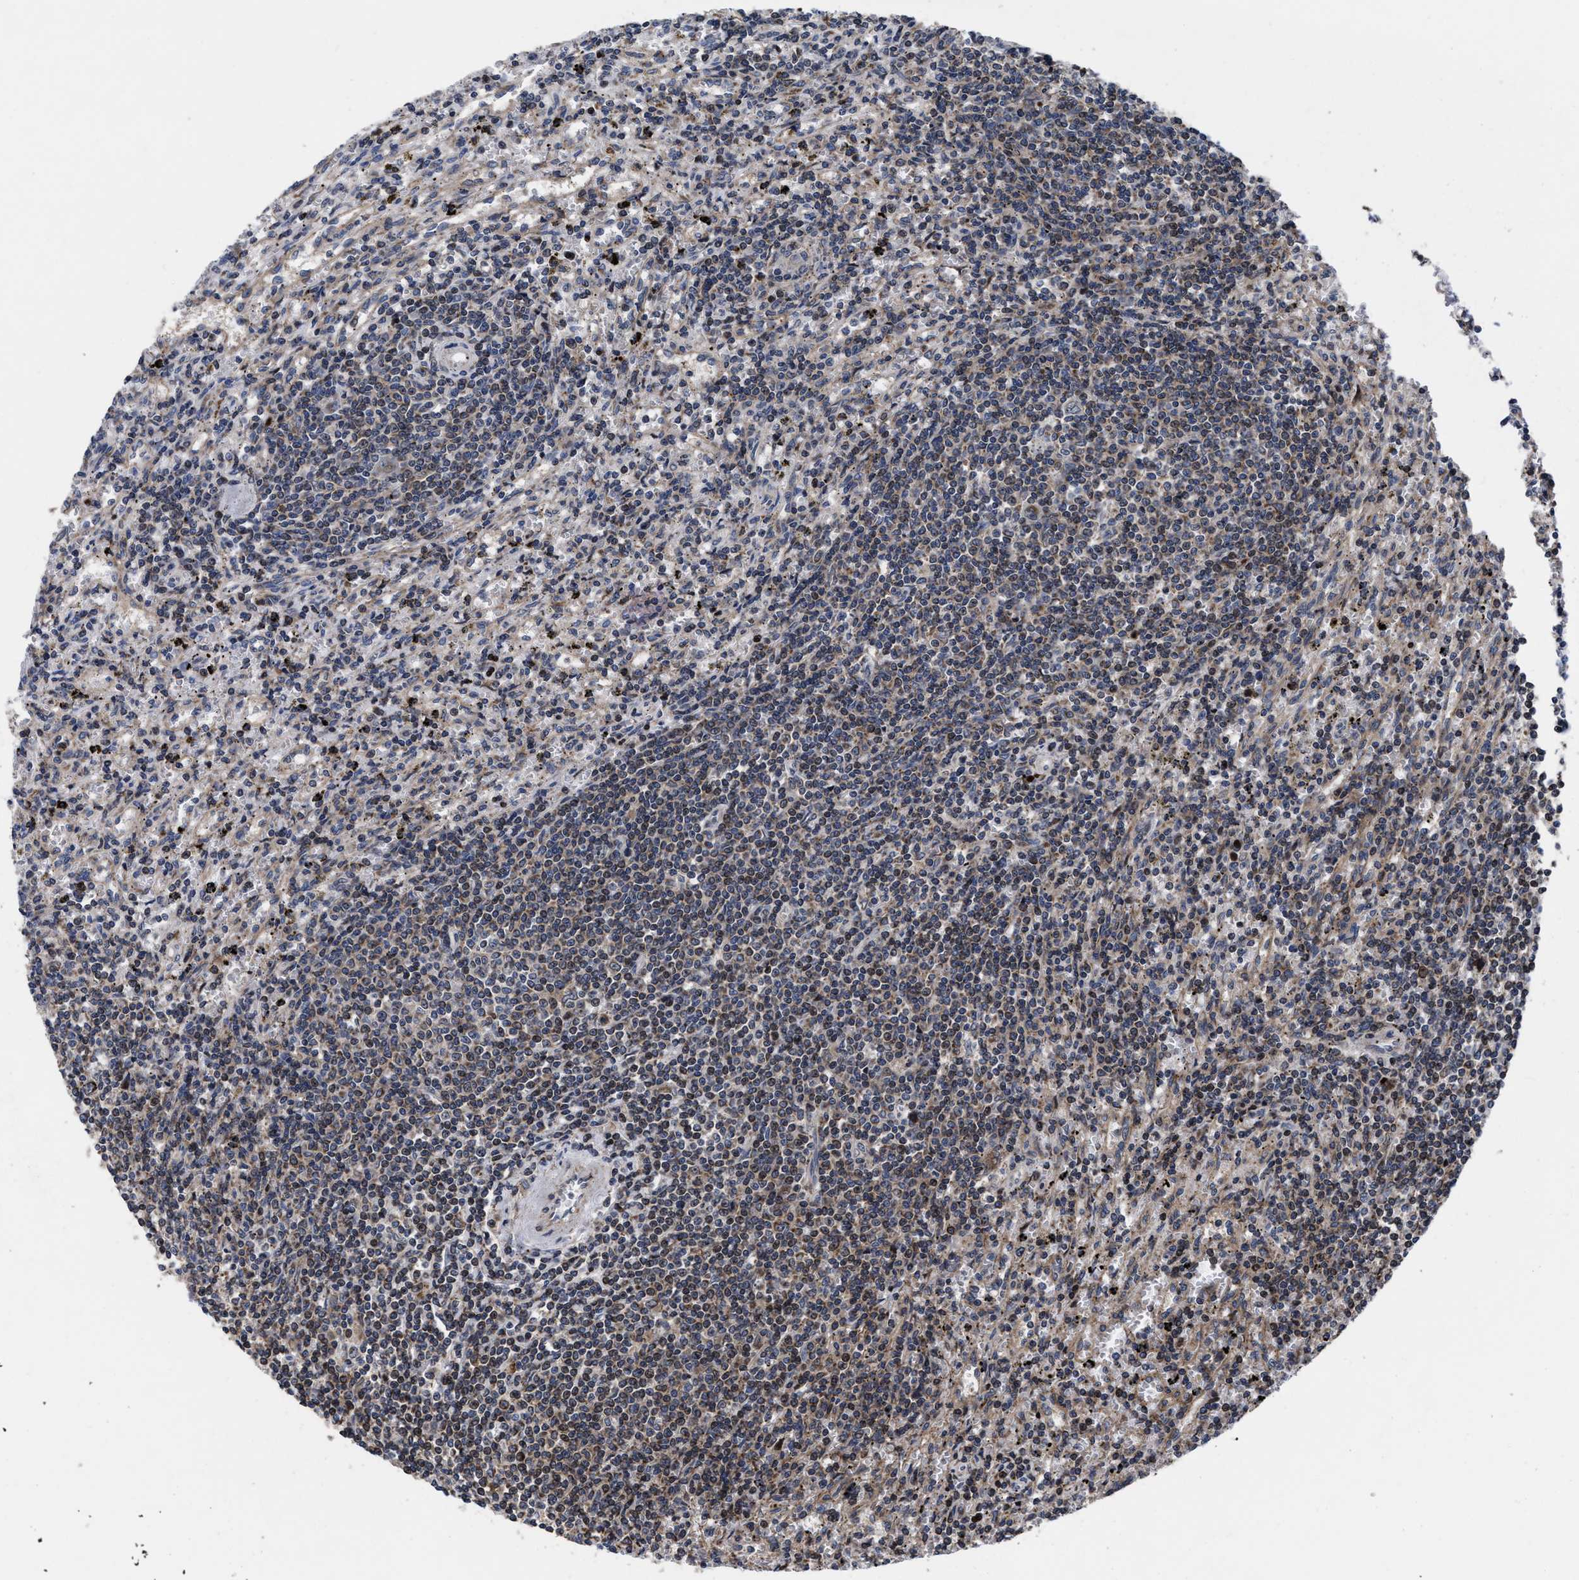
{"staining": {"intensity": "weak", "quantity": "25%-75%", "location": "cytoplasmic/membranous"}, "tissue": "lymphoma", "cell_type": "Tumor cells", "image_type": "cancer", "snomed": [{"axis": "morphology", "description": "Malignant lymphoma, non-Hodgkin's type, Low grade"}, {"axis": "topography", "description": "Spleen"}], "caption": "Approximately 25%-75% of tumor cells in lymphoma demonstrate weak cytoplasmic/membranous protein expression as visualized by brown immunohistochemical staining.", "gene": "MRPL50", "patient": {"sex": "male", "age": 76}}